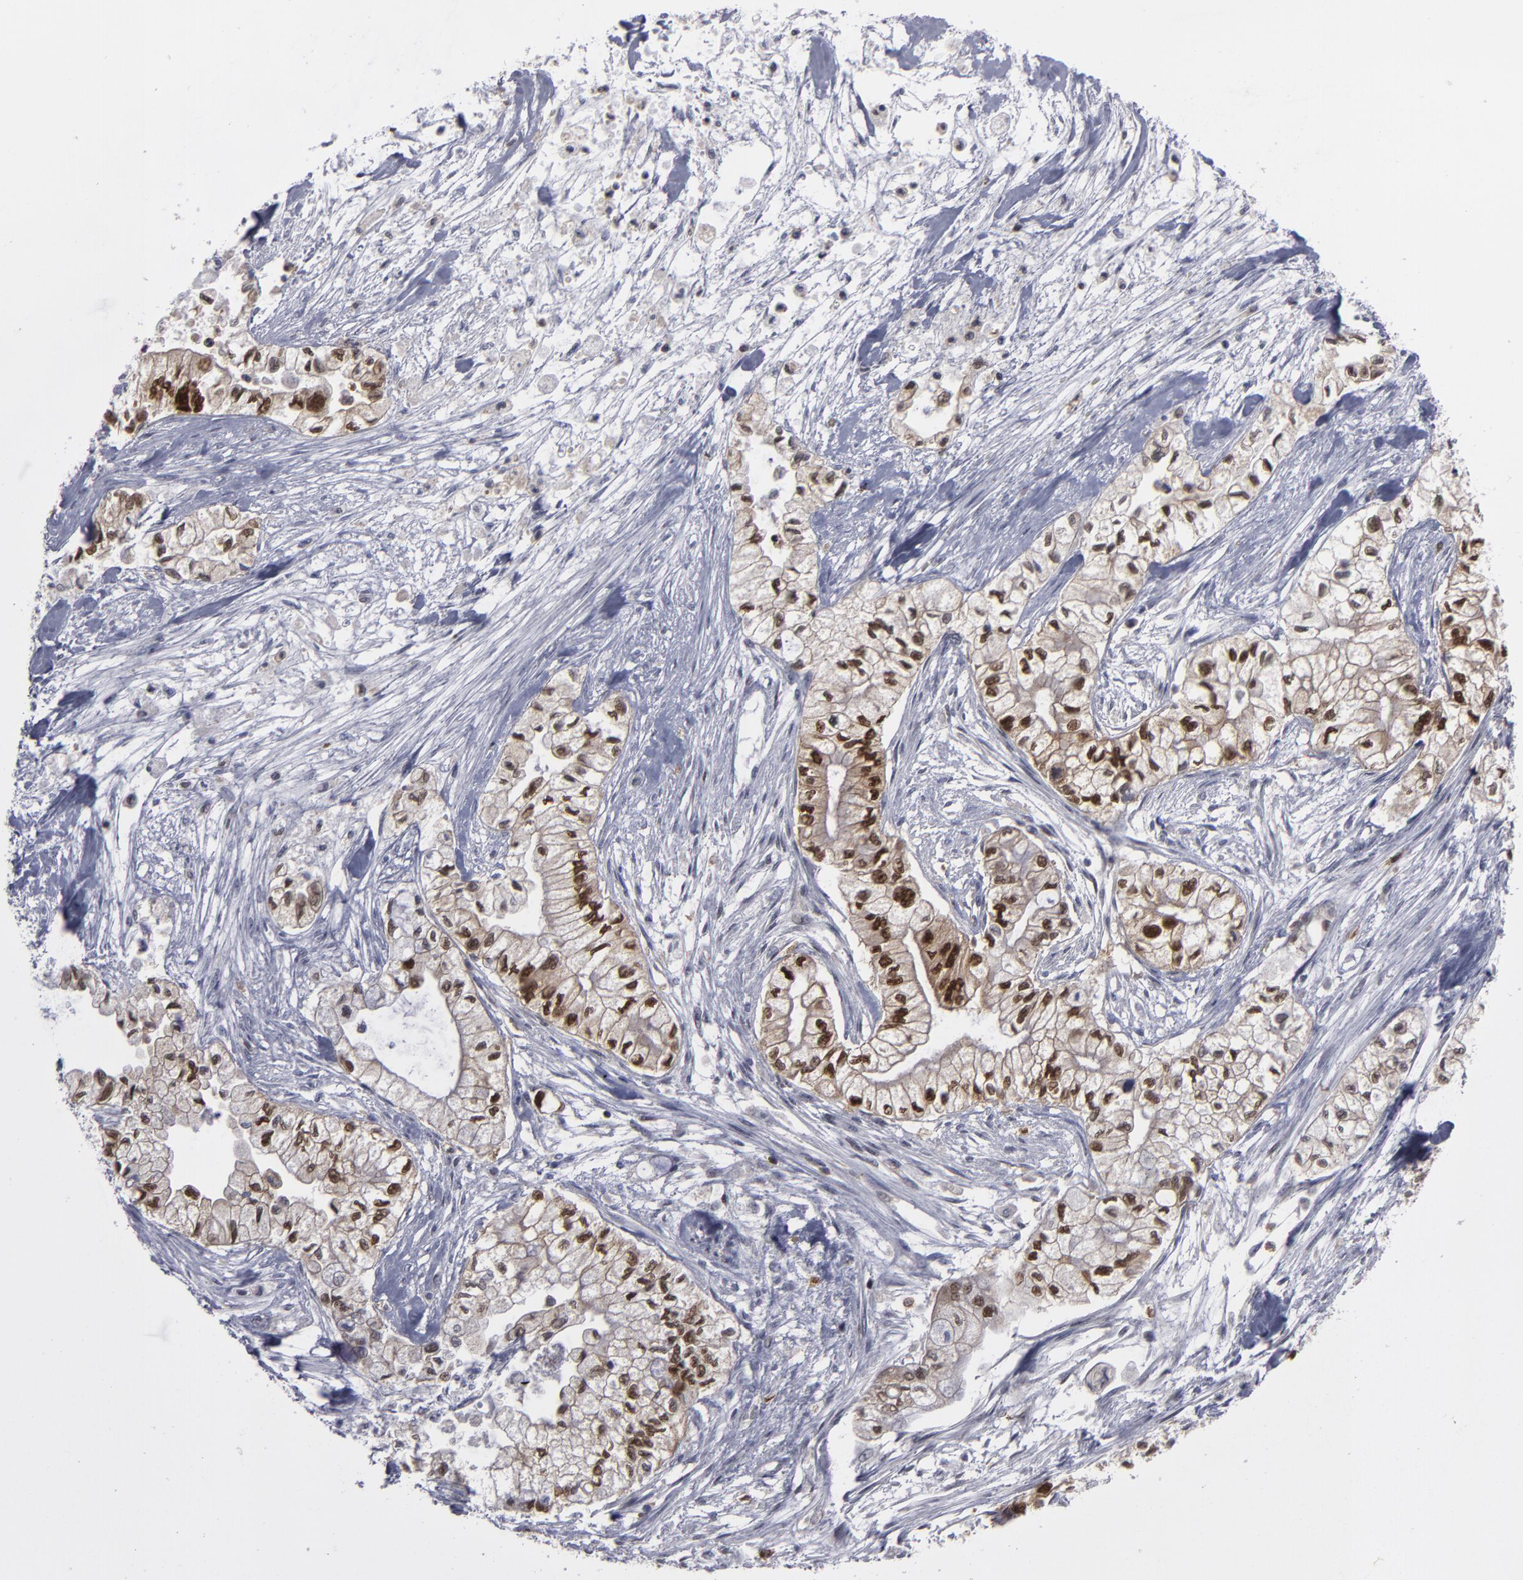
{"staining": {"intensity": "moderate", "quantity": ">75%", "location": "cytoplasmic/membranous,nuclear"}, "tissue": "pancreatic cancer", "cell_type": "Tumor cells", "image_type": "cancer", "snomed": [{"axis": "morphology", "description": "Adenocarcinoma, NOS"}, {"axis": "topography", "description": "Pancreas"}], "caption": "Pancreatic adenocarcinoma was stained to show a protein in brown. There is medium levels of moderate cytoplasmic/membranous and nuclear positivity in about >75% of tumor cells.", "gene": "GSR", "patient": {"sex": "male", "age": 79}}